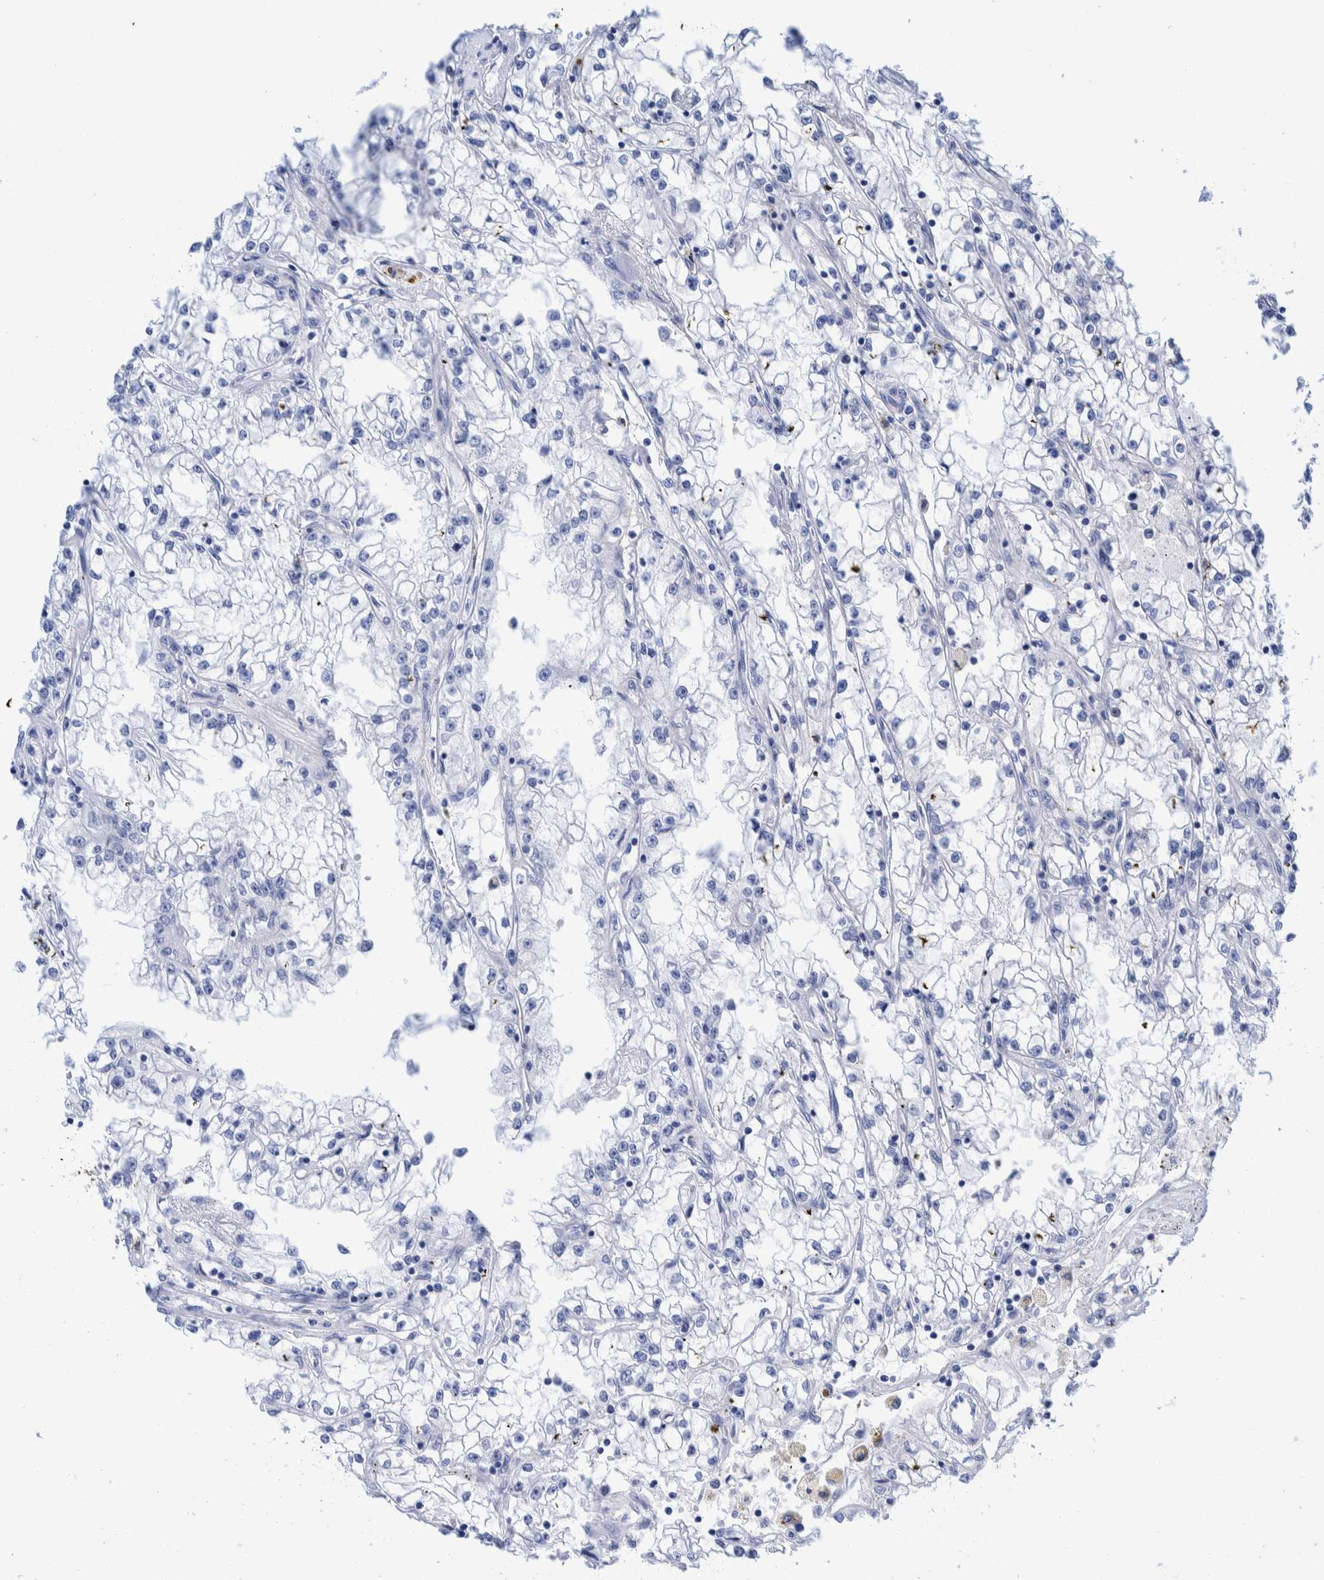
{"staining": {"intensity": "negative", "quantity": "none", "location": "none"}, "tissue": "renal cancer", "cell_type": "Tumor cells", "image_type": "cancer", "snomed": [{"axis": "morphology", "description": "Adenocarcinoma, NOS"}, {"axis": "topography", "description": "Kidney"}], "caption": "IHC photomicrograph of renal cancer stained for a protein (brown), which exhibits no staining in tumor cells.", "gene": "KRT14", "patient": {"sex": "male", "age": 56}}